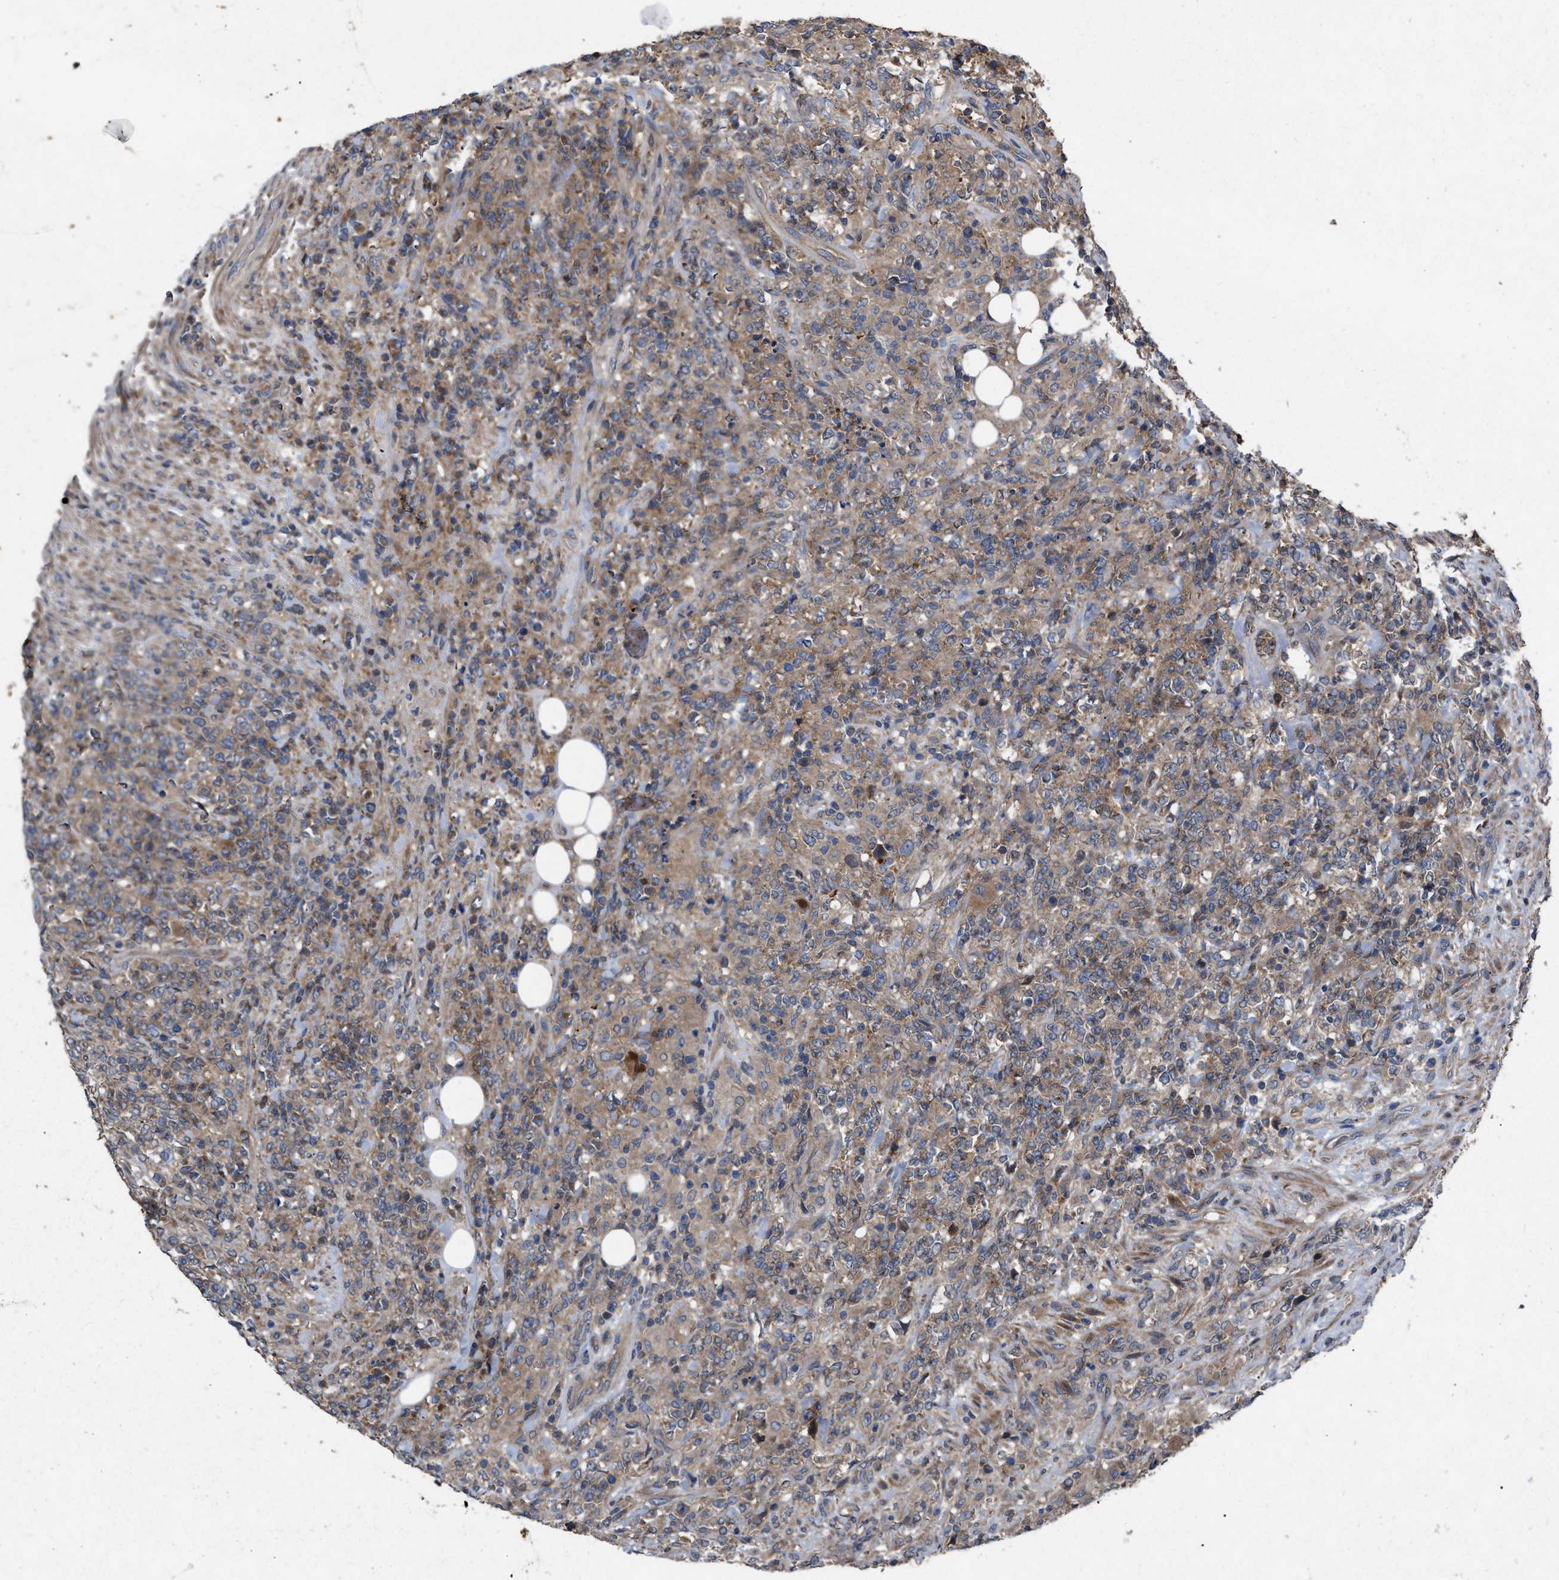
{"staining": {"intensity": "moderate", "quantity": ">75%", "location": "cytoplasmic/membranous"}, "tissue": "lymphoma", "cell_type": "Tumor cells", "image_type": "cancer", "snomed": [{"axis": "morphology", "description": "Malignant lymphoma, non-Hodgkin's type, High grade"}, {"axis": "topography", "description": "Soft tissue"}], "caption": "A high-resolution image shows immunohistochemistry (IHC) staining of high-grade malignant lymphoma, non-Hodgkin's type, which shows moderate cytoplasmic/membranous positivity in approximately >75% of tumor cells.", "gene": "CDKN2C", "patient": {"sex": "male", "age": 18}}